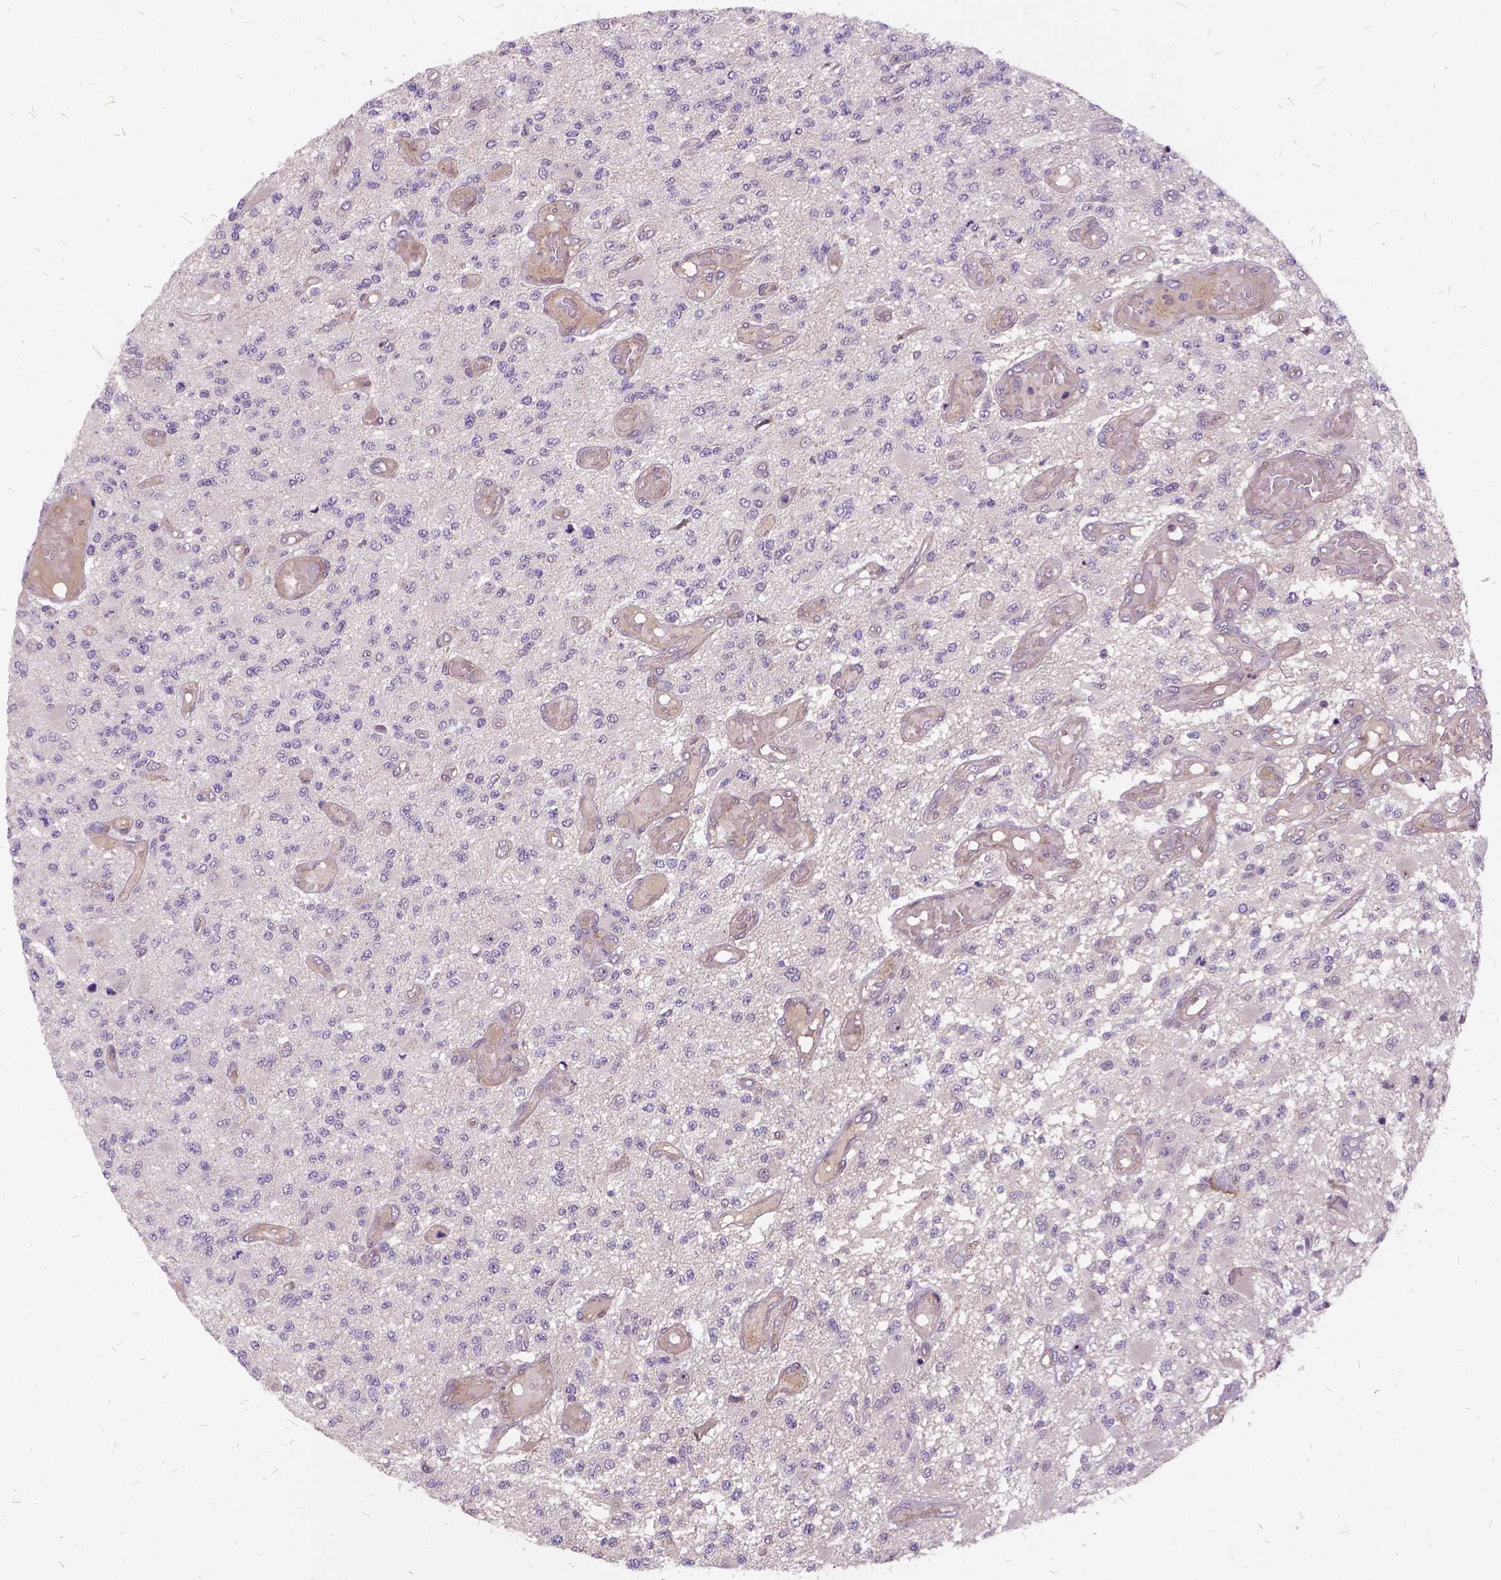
{"staining": {"intensity": "negative", "quantity": "none", "location": "none"}, "tissue": "glioma", "cell_type": "Tumor cells", "image_type": "cancer", "snomed": [{"axis": "morphology", "description": "Glioma, malignant, High grade"}, {"axis": "topography", "description": "Brain"}], "caption": "Photomicrograph shows no protein positivity in tumor cells of malignant high-grade glioma tissue.", "gene": "ILRUN", "patient": {"sex": "female", "age": 63}}